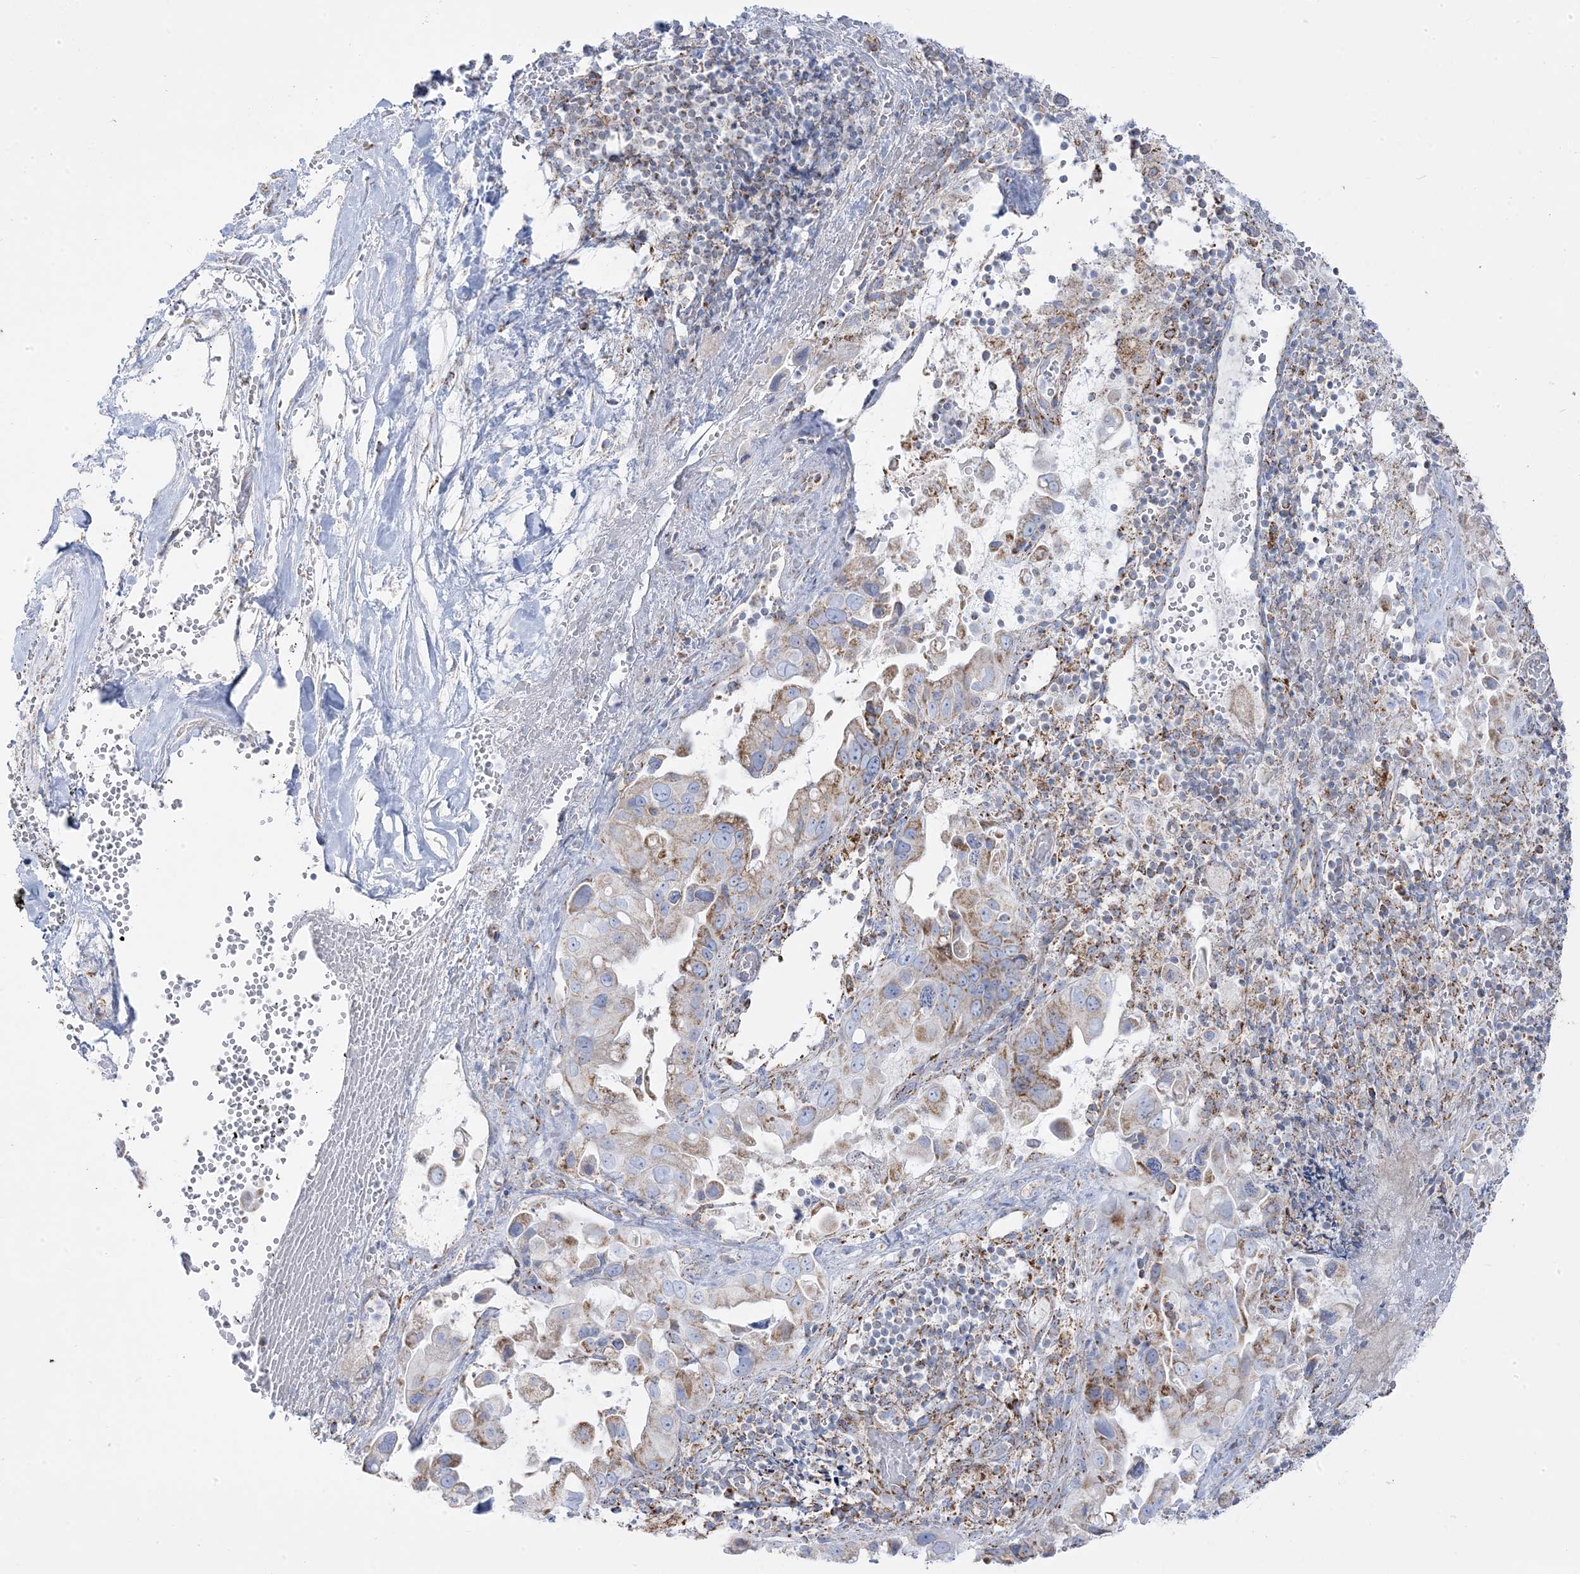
{"staining": {"intensity": "moderate", "quantity": "<25%", "location": "cytoplasmic/membranous"}, "tissue": "pancreatic cancer", "cell_type": "Tumor cells", "image_type": "cancer", "snomed": [{"axis": "morphology", "description": "Inflammation, NOS"}, {"axis": "morphology", "description": "Adenocarcinoma, NOS"}, {"axis": "topography", "description": "Pancreas"}], "caption": "The image displays a brown stain indicating the presence of a protein in the cytoplasmic/membranous of tumor cells in pancreatic cancer (adenocarcinoma).", "gene": "PCCB", "patient": {"sex": "female", "age": 56}}